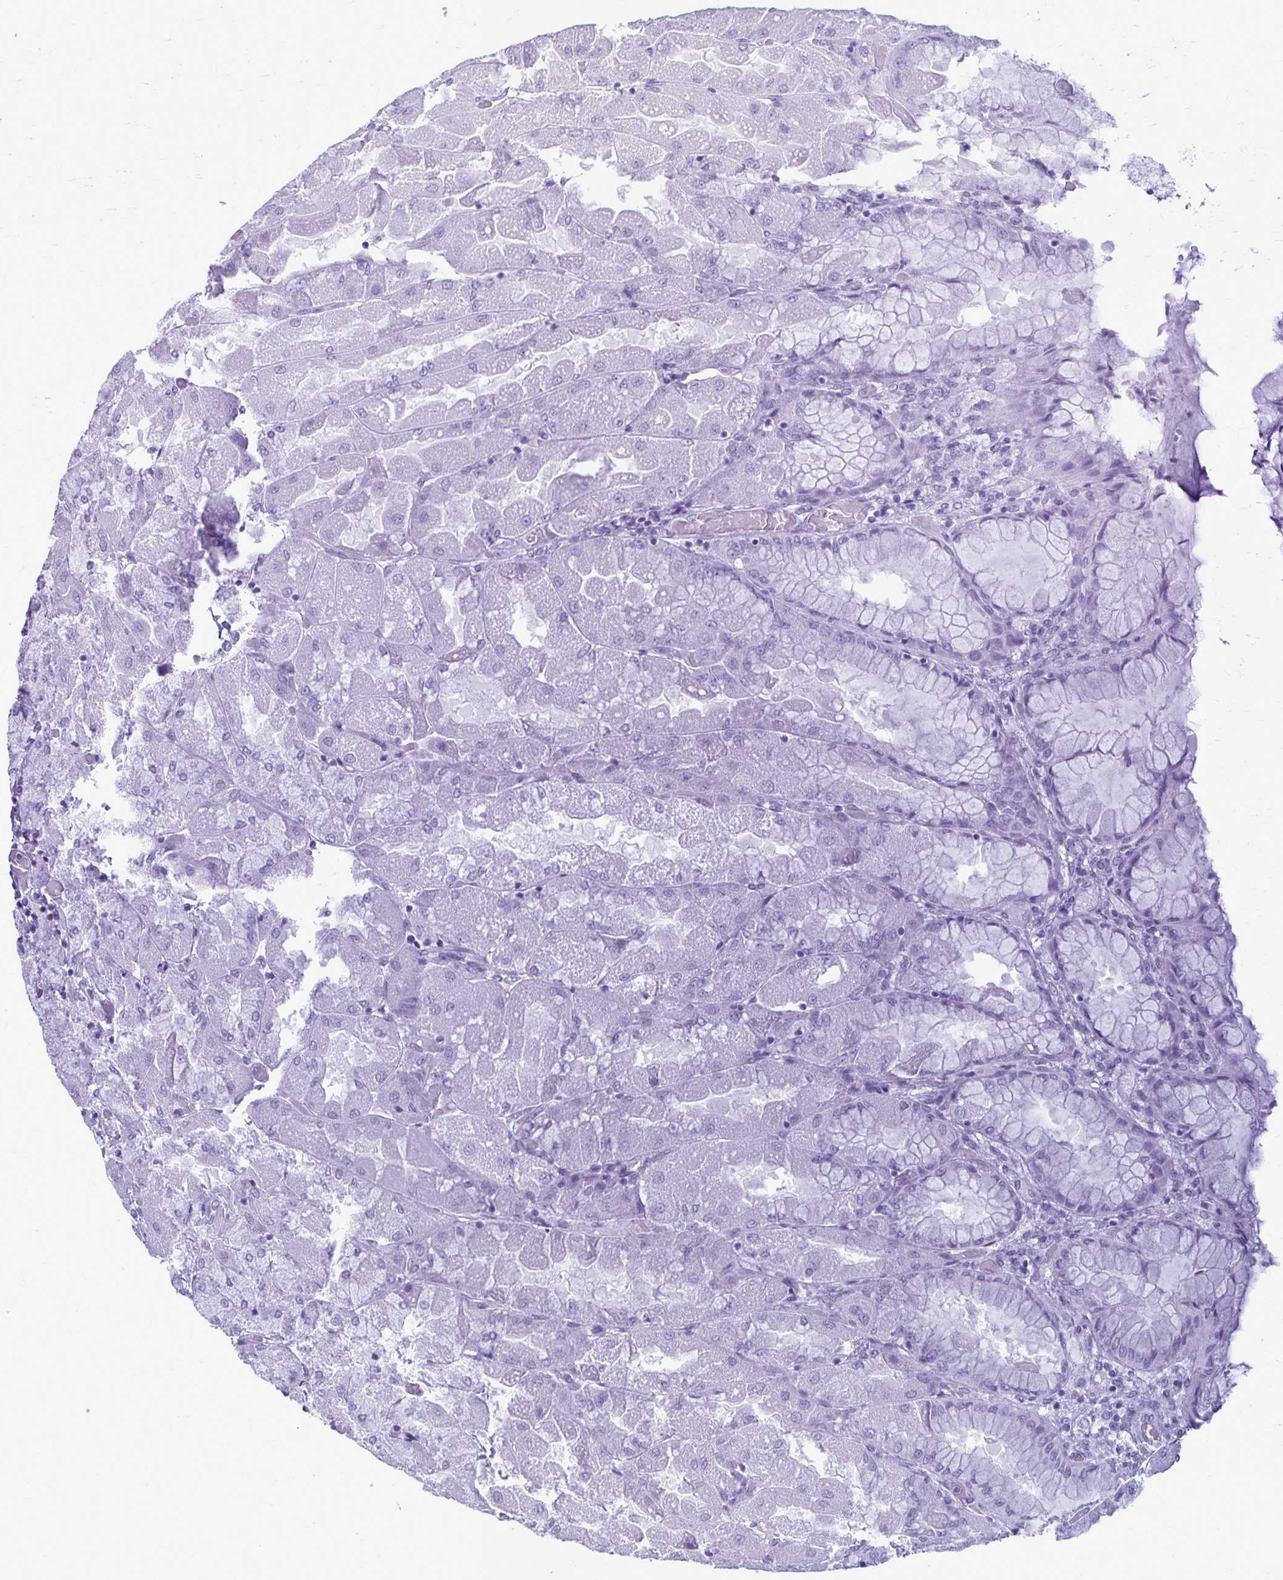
{"staining": {"intensity": "negative", "quantity": "none", "location": "none"}, "tissue": "stomach", "cell_type": "Glandular cells", "image_type": "normal", "snomed": [{"axis": "morphology", "description": "Normal tissue, NOS"}, {"axis": "topography", "description": "Stomach"}], "caption": "High magnification brightfield microscopy of normal stomach stained with DAB (brown) and counterstained with hematoxylin (blue): glandular cells show no significant staining.", "gene": "RTN1", "patient": {"sex": "female", "age": 61}}